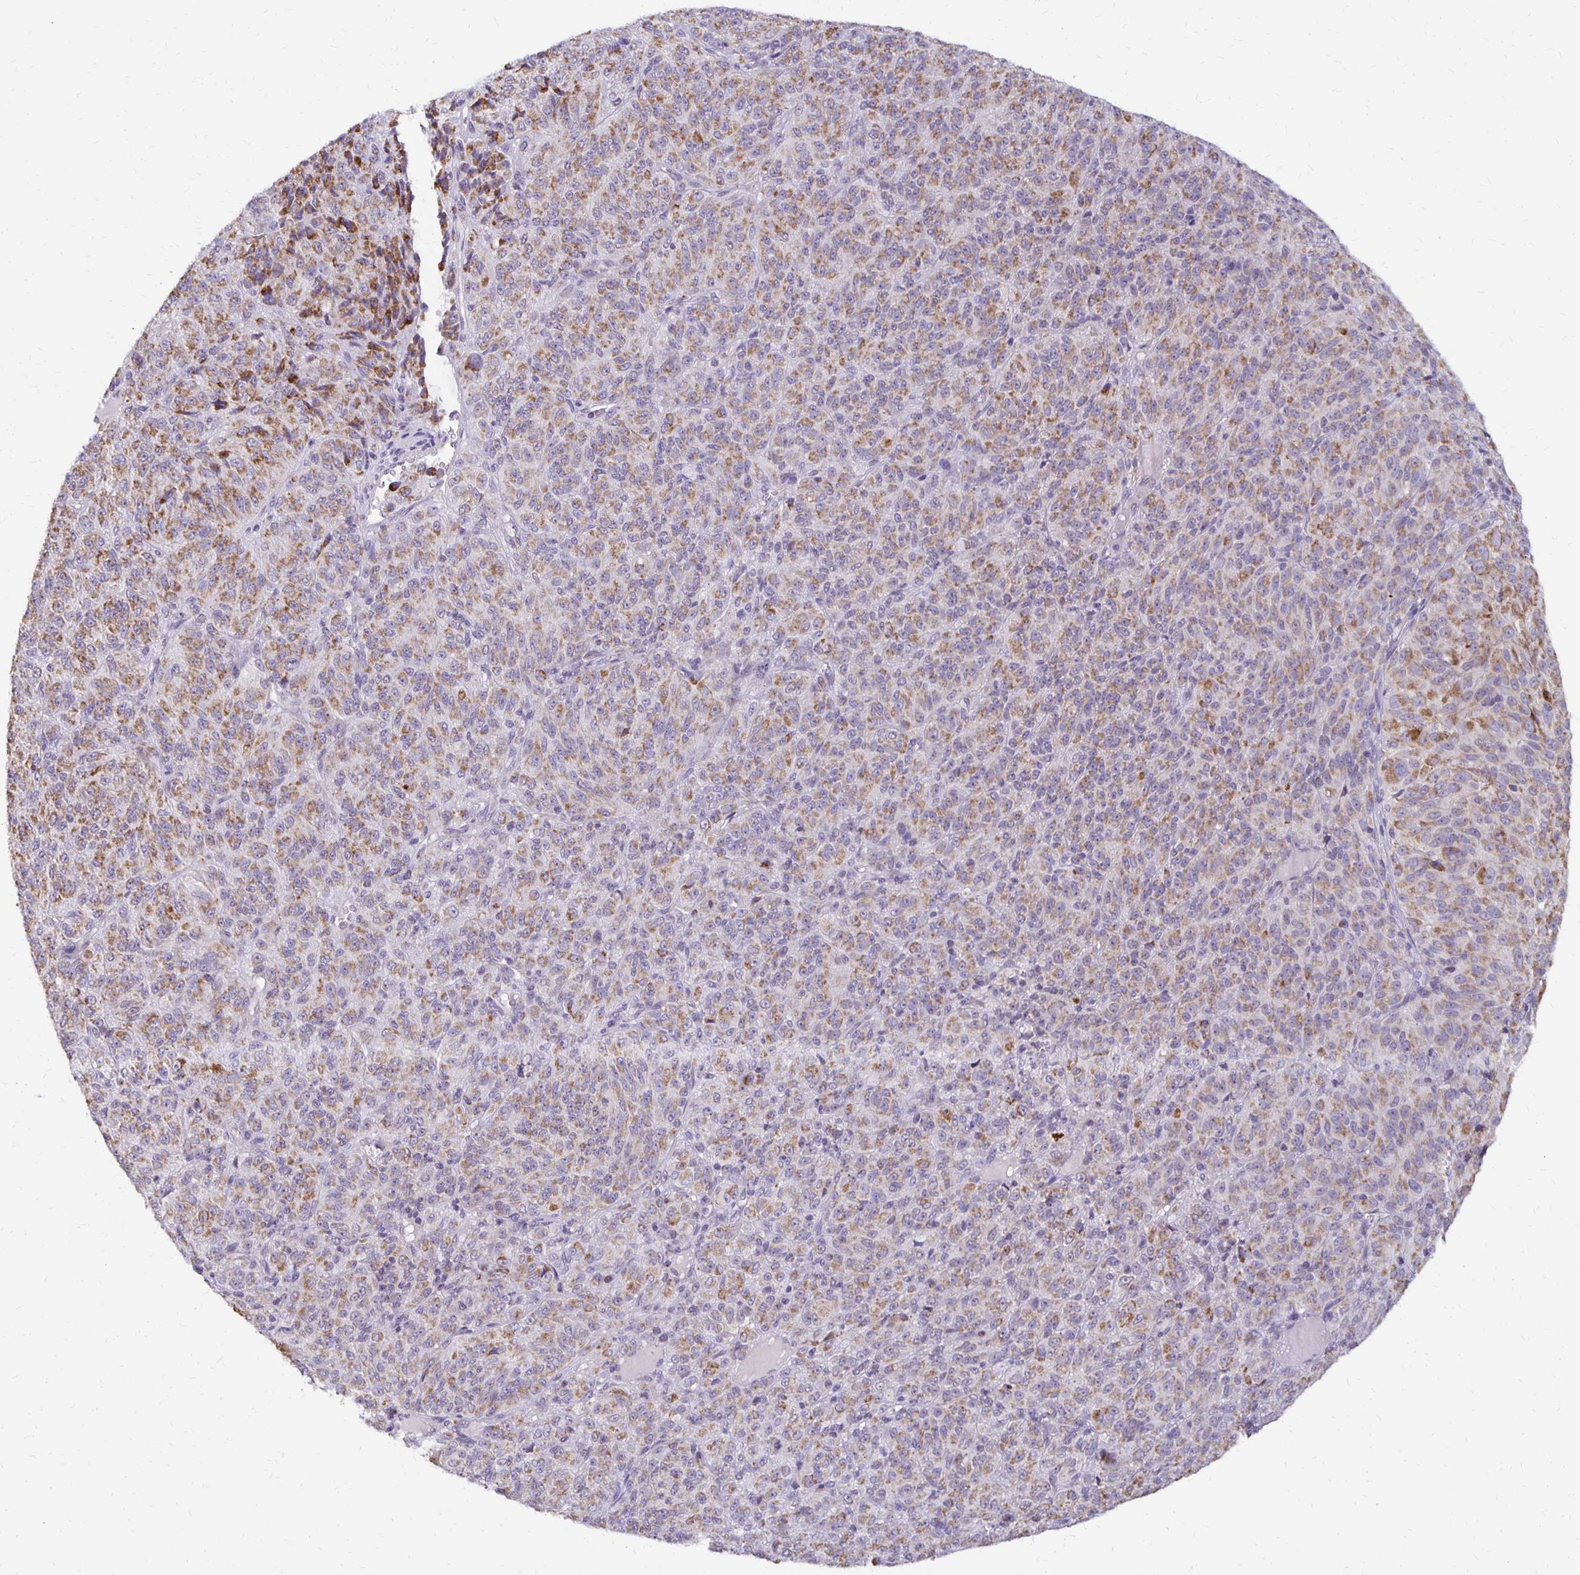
{"staining": {"intensity": "moderate", "quantity": ">75%", "location": "cytoplasmic/membranous"}, "tissue": "melanoma", "cell_type": "Tumor cells", "image_type": "cancer", "snomed": [{"axis": "morphology", "description": "Malignant melanoma, Metastatic site"}, {"axis": "topography", "description": "Brain"}], "caption": "Human malignant melanoma (metastatic site) stained with a brown dye reveals moderate cytoplasmic/membranous positive expression in about >75% of tumor cells.", "gene": "IER3", "patient": {"sex": "female", "age": 56}}